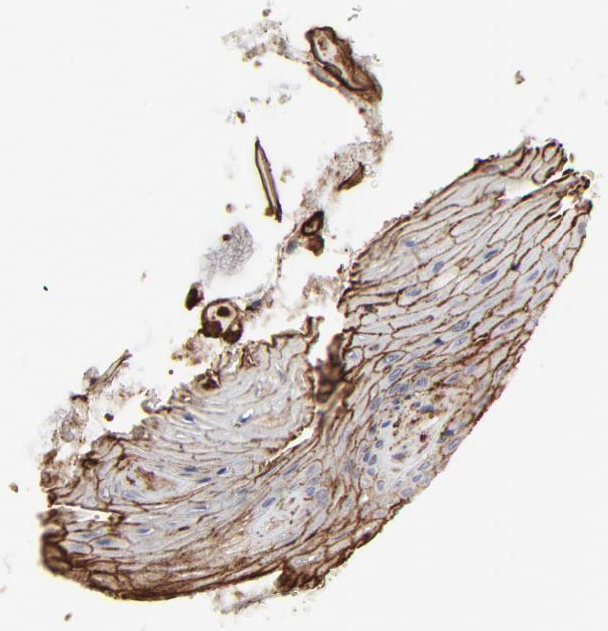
{"staining": {"intensity": "moderate", "quantity": "<25%", "location": "cytoplasmic/membranous,nuclear"}, "tissue": "cervix", "cell_type": "Glandular cells", "image_type": "normal", "snomed": [{"axis": "morphology", "description": "Normal tissue, NOS"}, {"axis": "topography", "description": "Cervix"}], "caption": "Immunohistochemistry (IHC) (DAB (3,3'-diaminobenzidine)) staining of unremarkable human cervix exhibits moderate cytoplasmic/membranous,nuclear protein staining in approximately <25% of glandular cells. The staining was performed using DAB, with brown indicating positive protein expression. Nuclei are stained blue with hematoxylin.", "gene": "SLC6A14", "patient": {"sex": "female", "age": 55}}